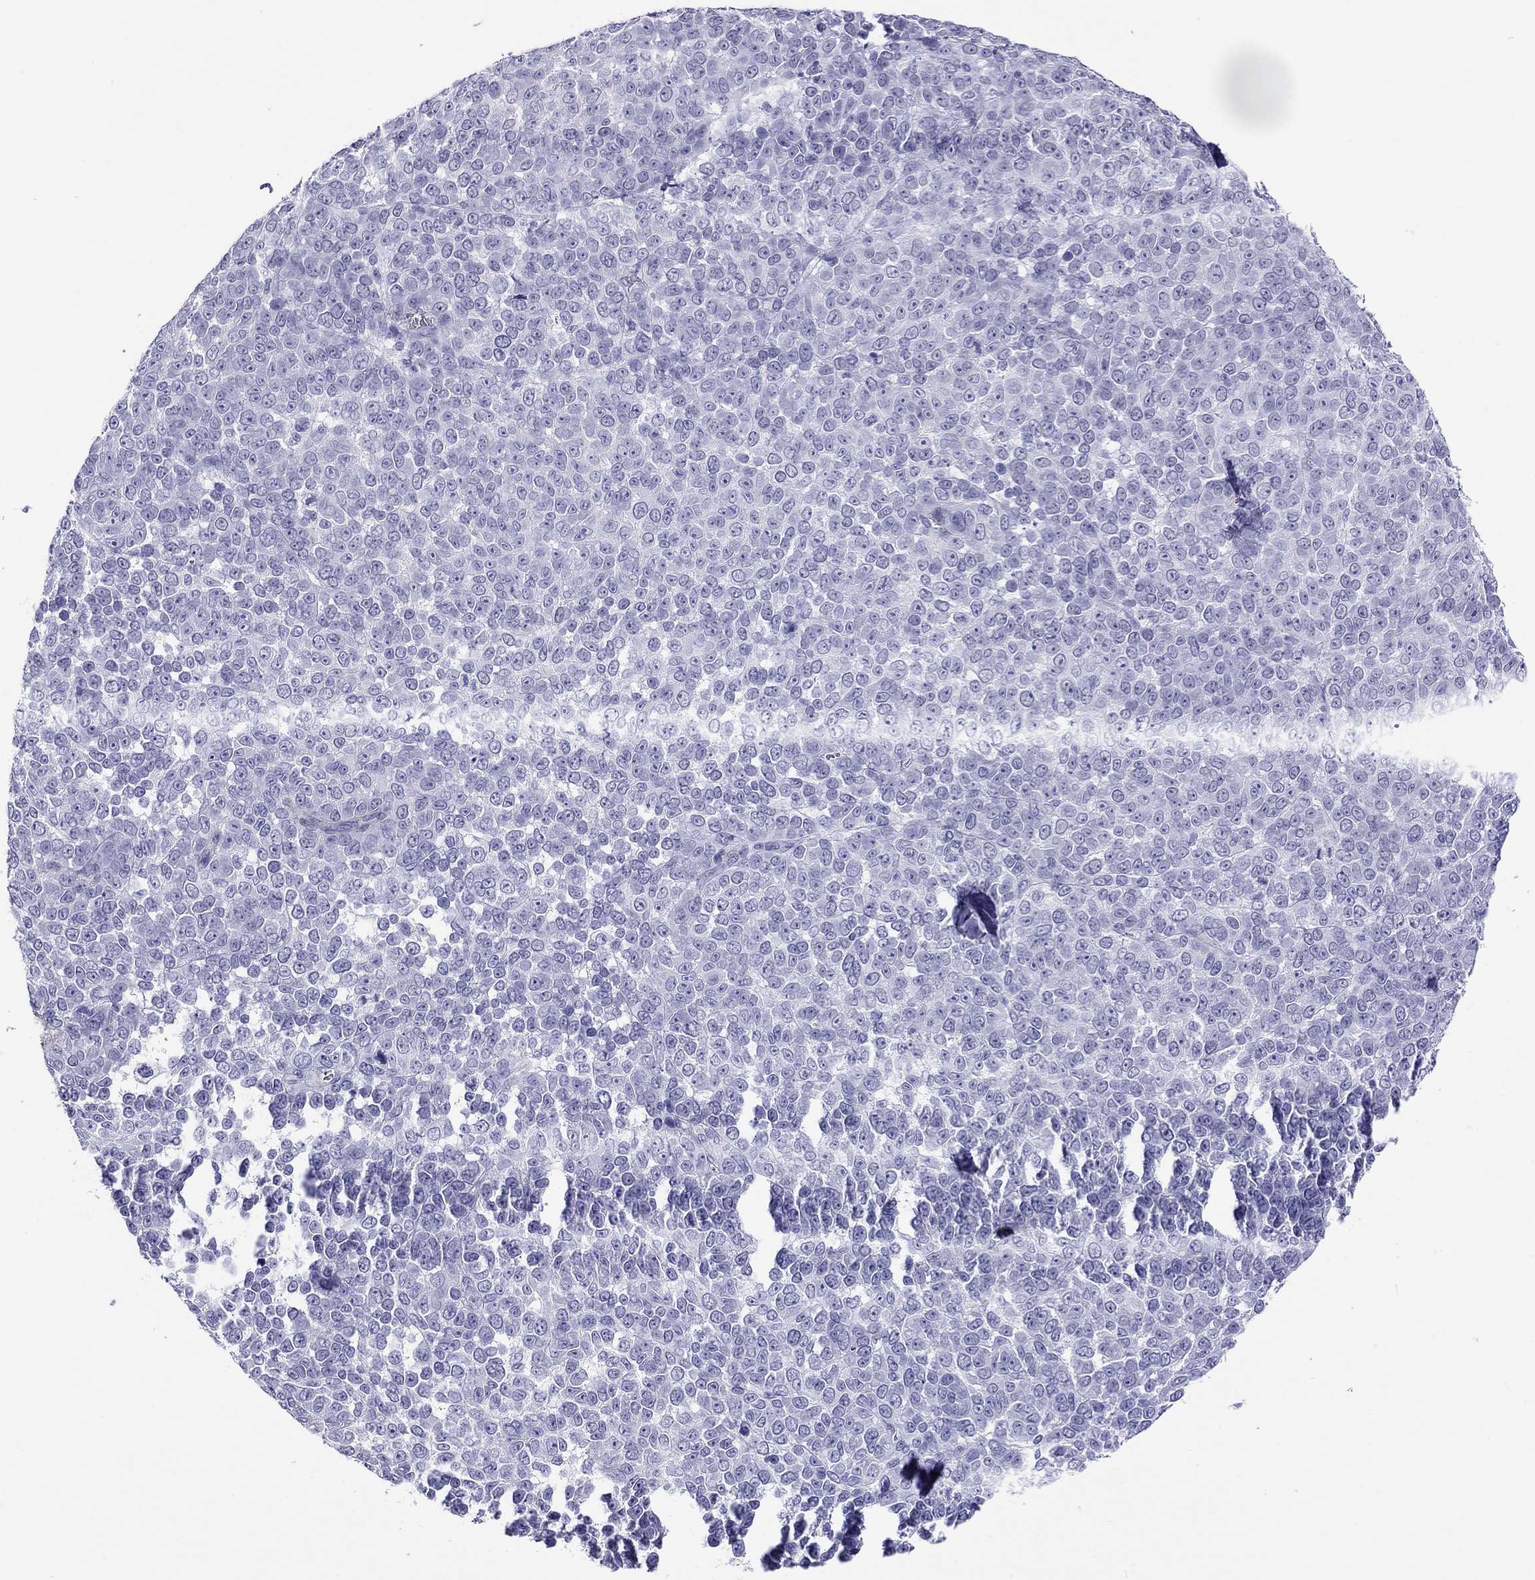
{"staining": {"intensity": "negative", "quantity": "none", "location": "none"}, "tissue": "melanoma", "cell_type": "Tumor cells", "image_type": "cancer", "snomed": [{"axis": "morphology", "description": "Malignant melanoma, NOS"}, {"axis": "topography", "description": "Skin"}], "caption": "Immunohistochemistry histopathology image of malignant melanoma stained for a protein (brown), which displays no expression in tumor cells.", "gene": "MYMX", "patient": {"sex": "female", "age": 95}}